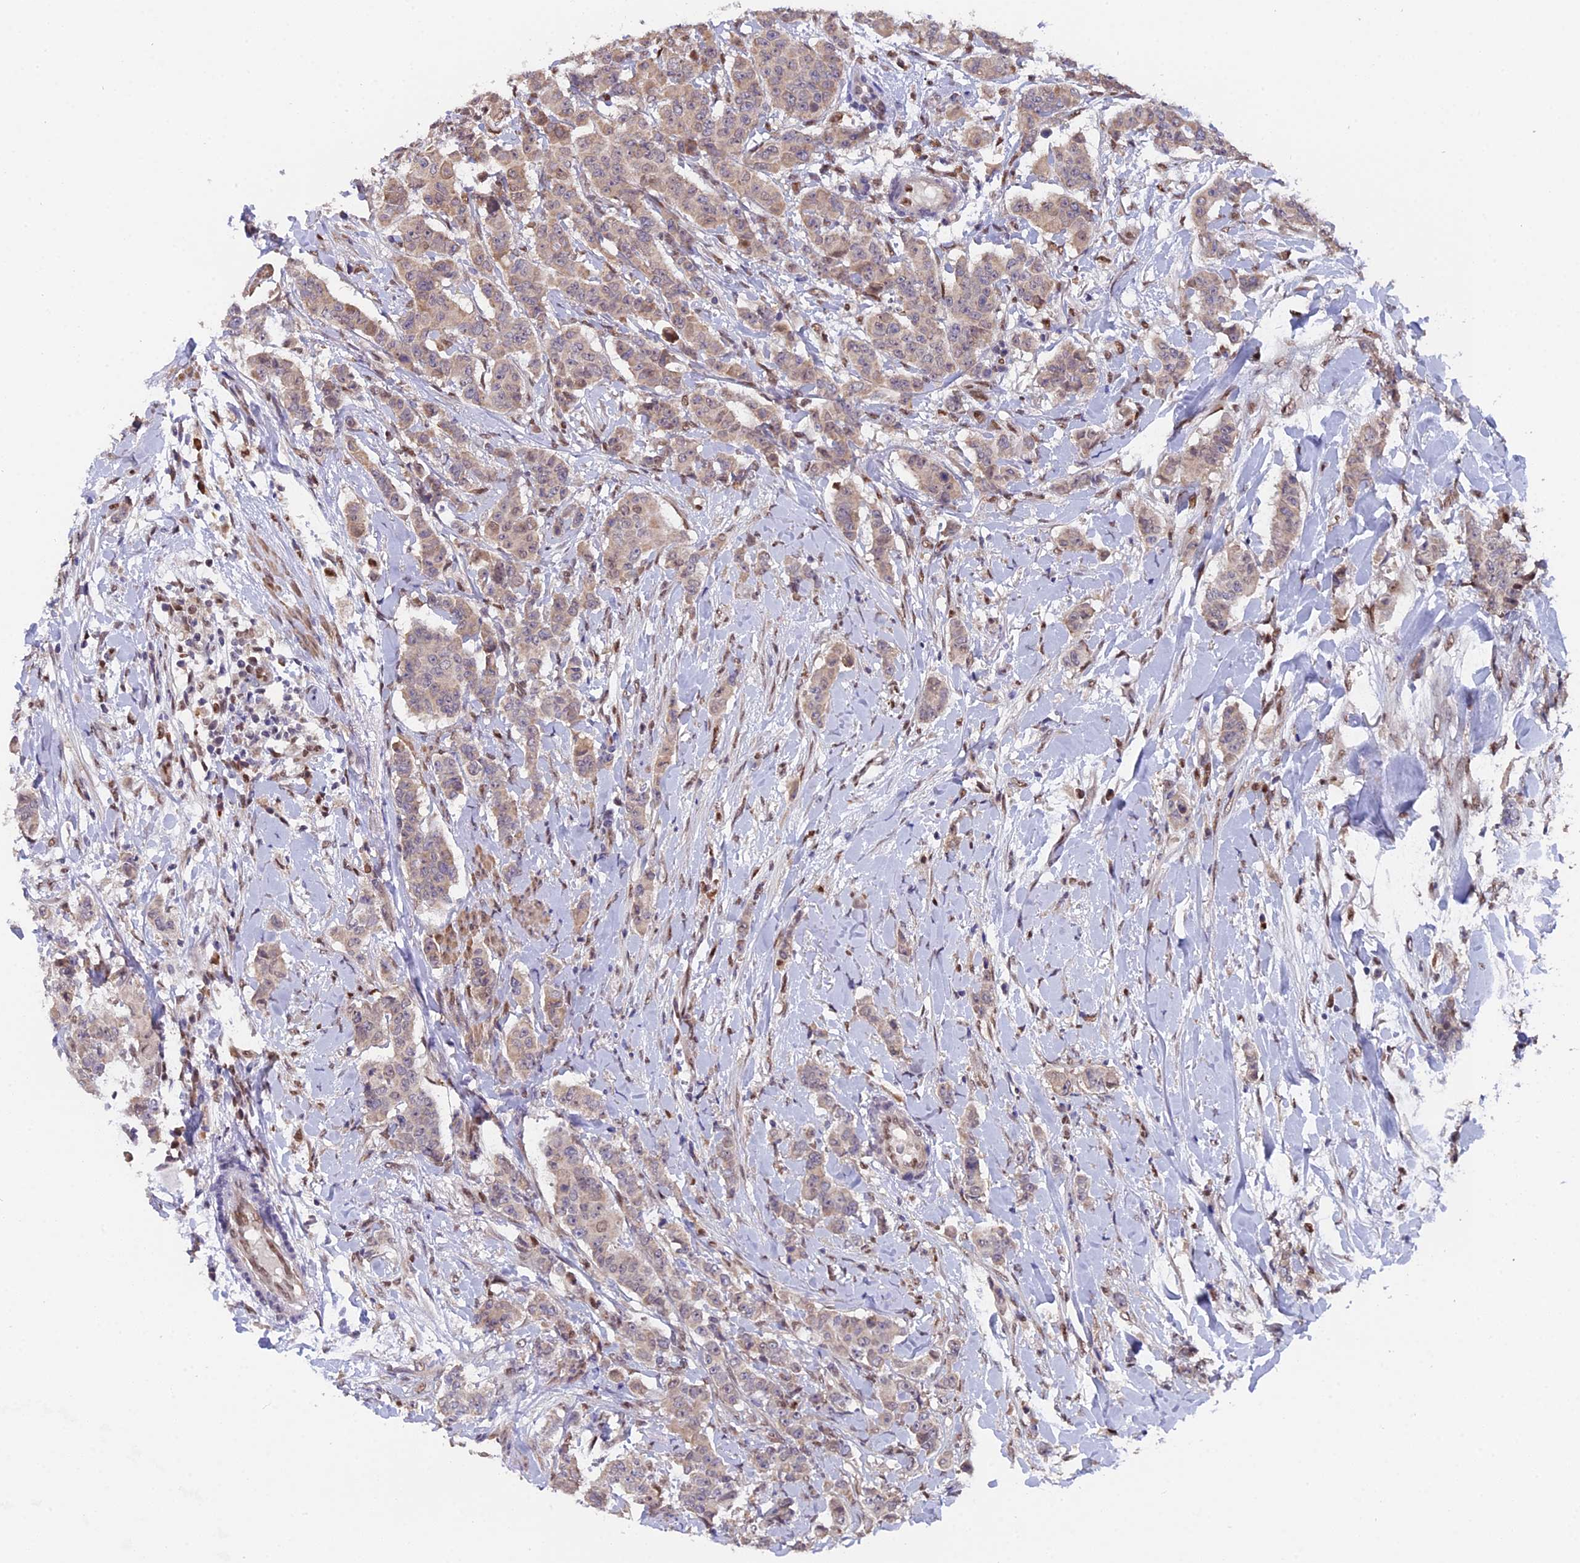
{"staining": {"intensity": "weak", "quantity": "25%-75%", "location": "cytoplasmic/membranous"}, "tissue": "breast cancer", "cell_type": "Tumor cells", "image_type": "cancer", "snomed": [{"axis": "morphology", "description": "Duct carcinoma"}, {"axis": "topography", "description": "Breast"}], "caption": "Breast cancer tissue reveals weak cytoplasmic/membranous positivity in approximately 25%-75% of tumor cells (Stains: DAB (3,3'-diaminobenzidine) in brown, nuclei in blue, Microscopy: brightfield microscopy at high magnification).", "gene": "FAM118B", "patient": {"sex": "female", "age": 40}}